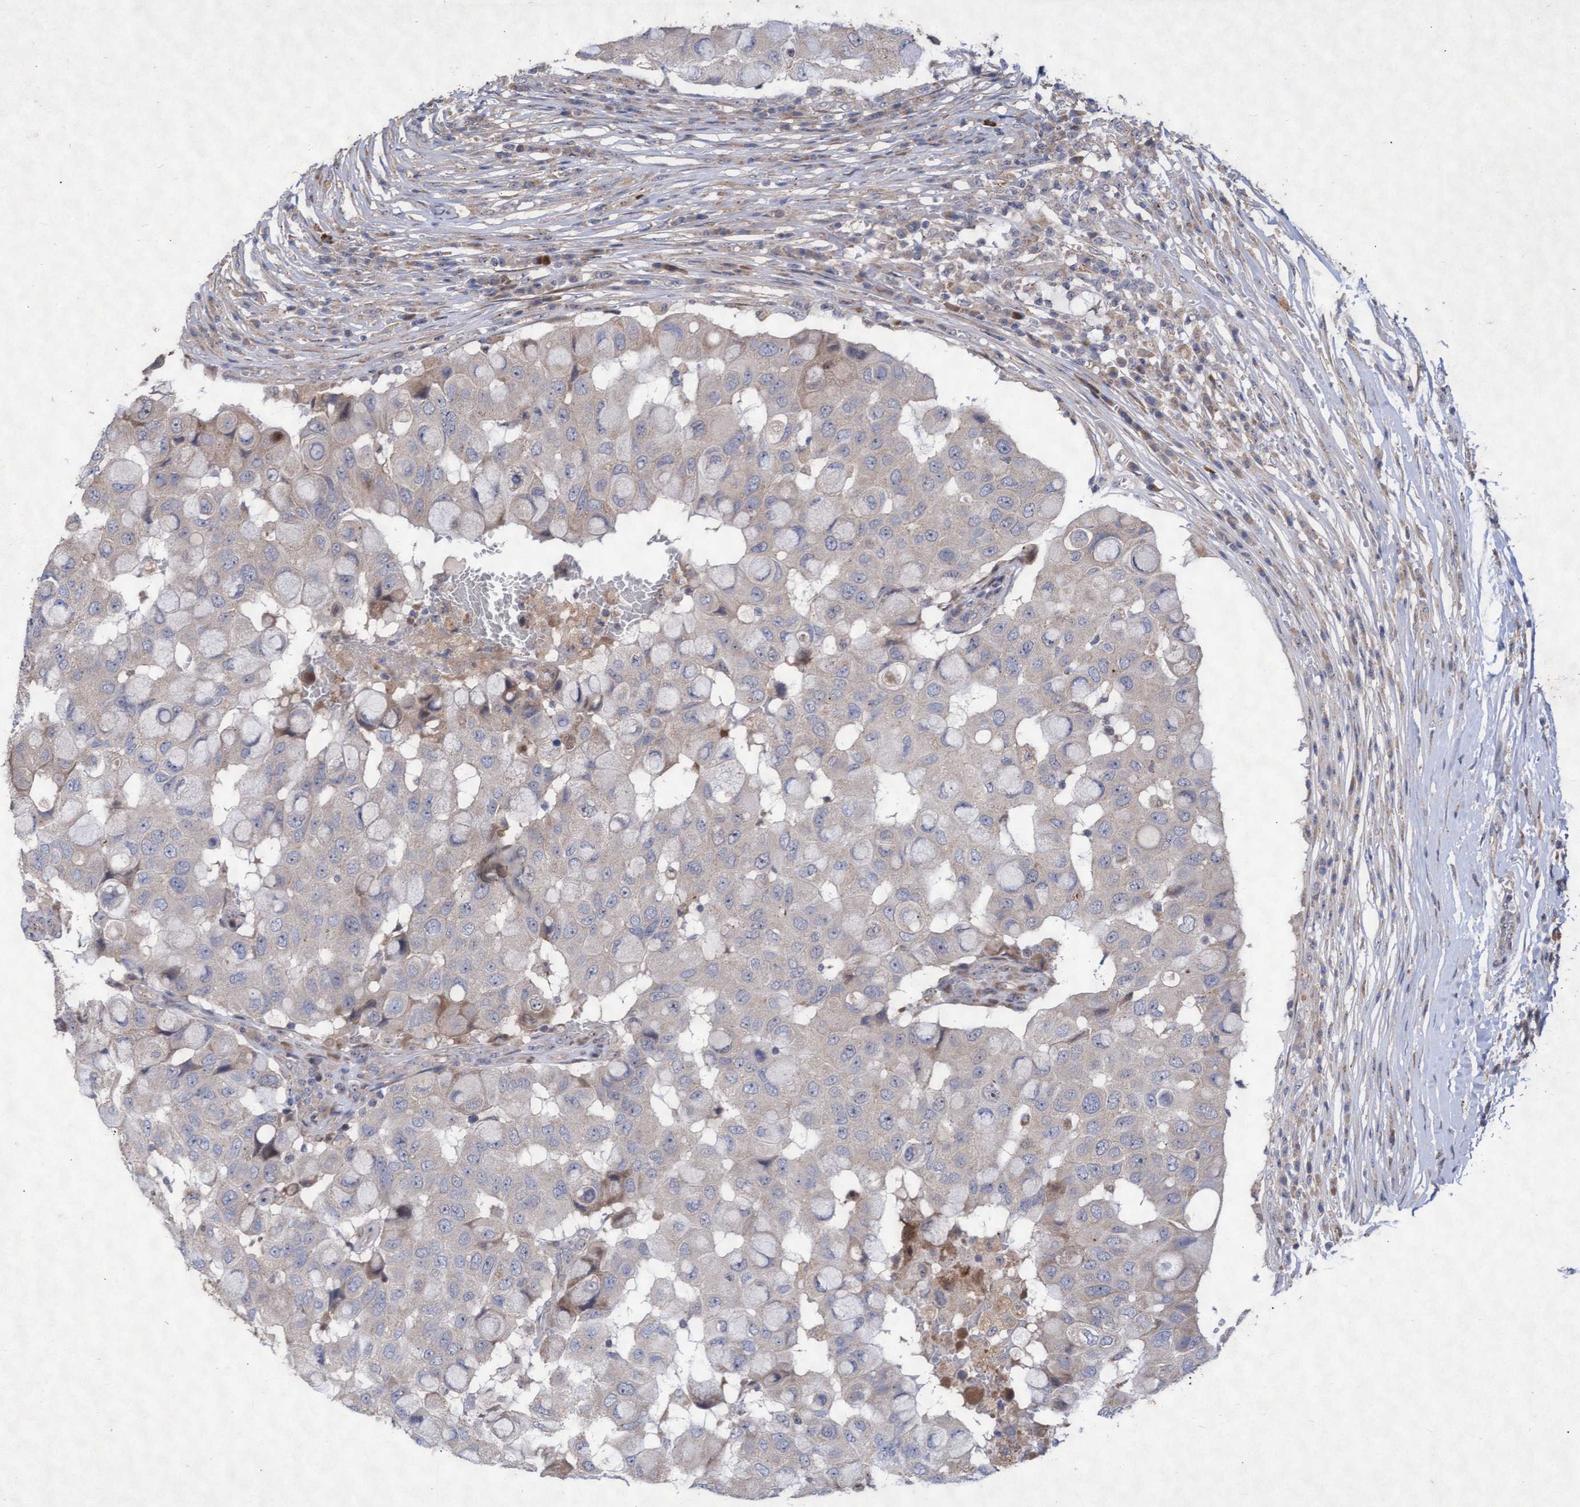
{"staining": {"intensity": "weak", "quantity": "<25%", "location": "cytoplasmic/membranous"}, "tissue": "breast cancer", "cell_type": "Tumor cells", "image_type": "cancer", "snomed": [{"axis": "morphology", "description": "Duct carcinoma"}, {"axis": "topography", "description": "Breast"}], "caption": "Immunohistochemistry (IHC) photomicrograph of breast intraductal carcinoma stained for a protein (brown), which displays no staining in tumor cells. (DAB IHC visualized using brightfield microscopy, high magnification).", "gene": "ABCF2", "patient": {"sex": "female", "age": 27}}